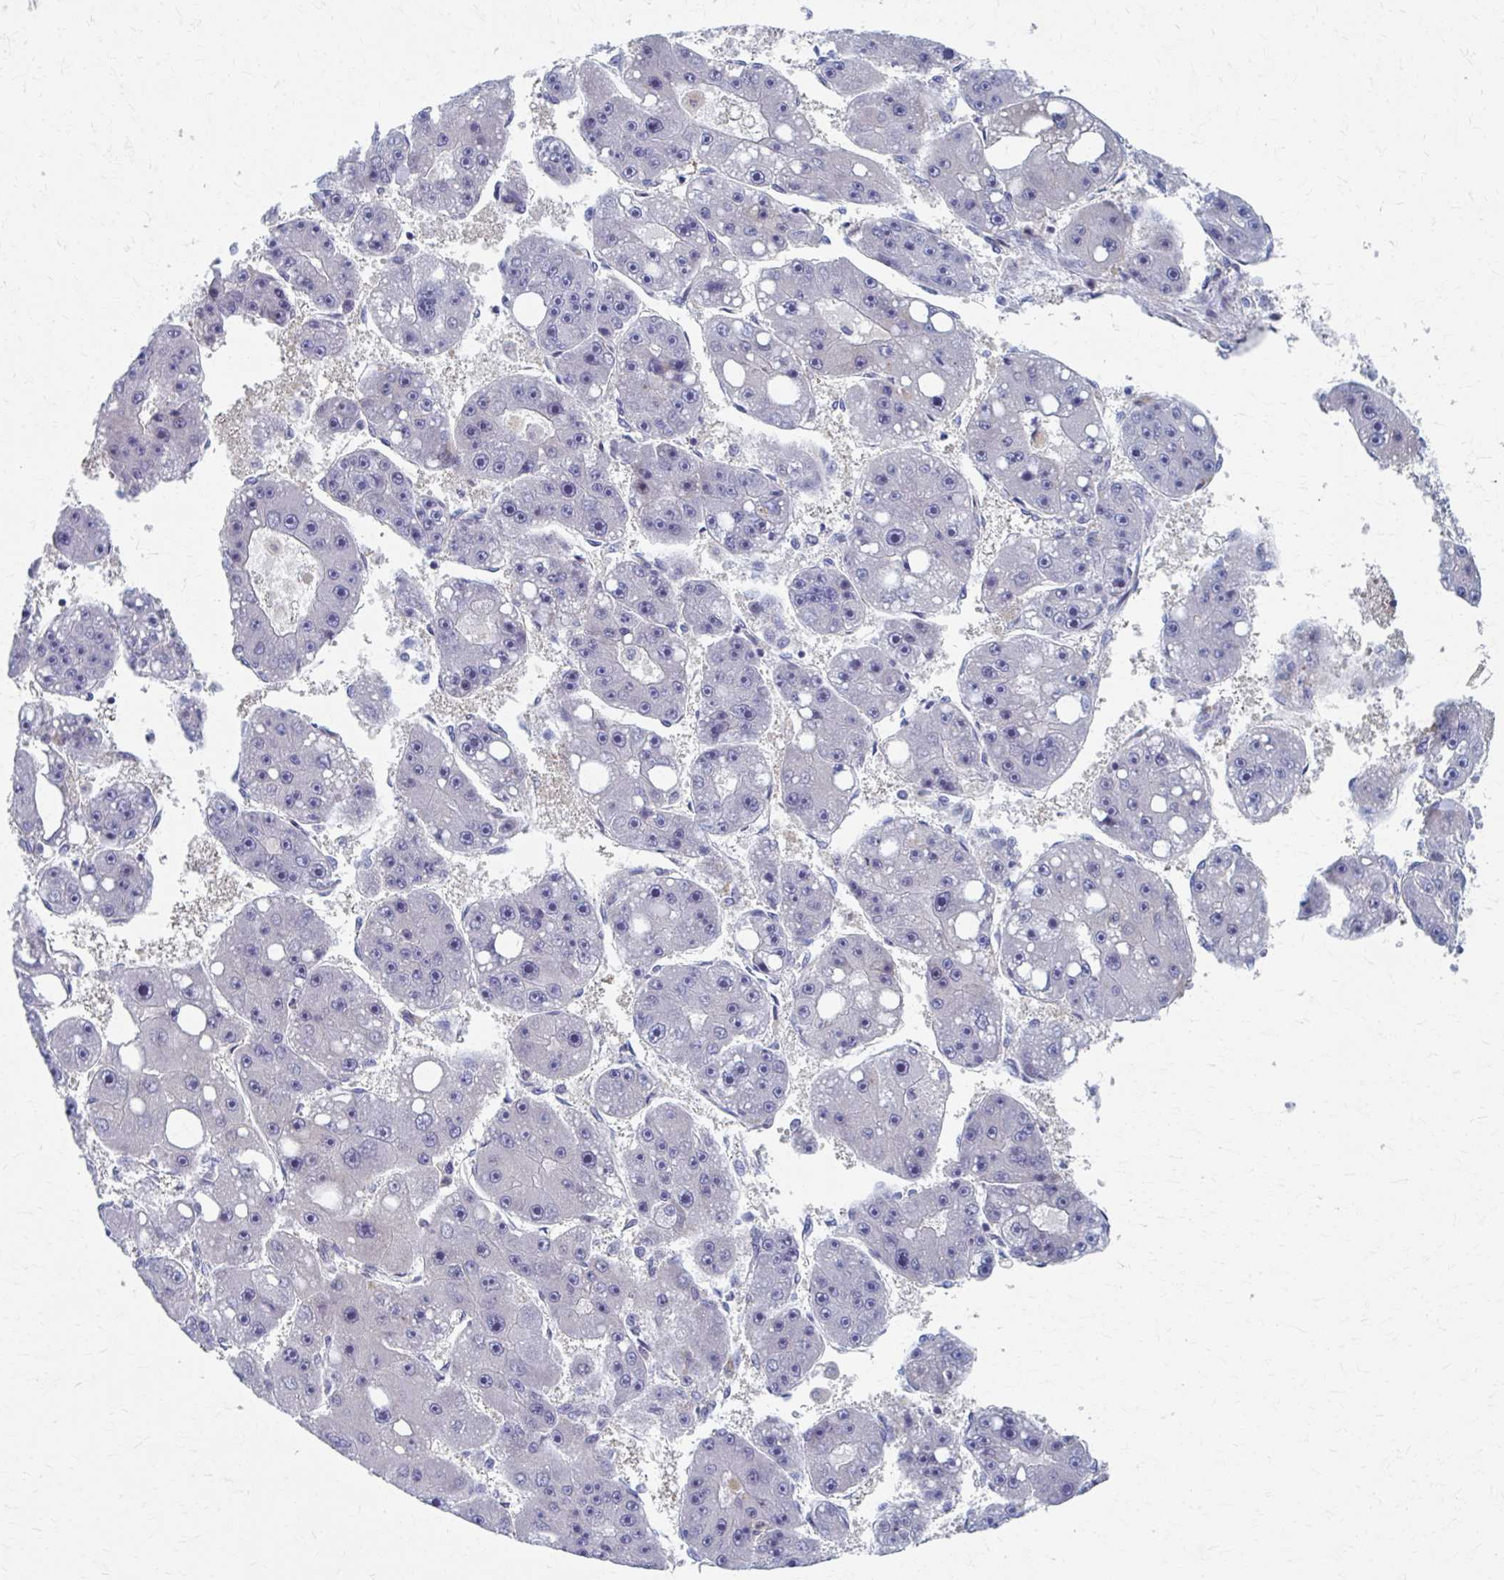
{"staining": {"intensity": "negative", "quantity": "none", "location": "none"}, "tissue": "liver cancer", "cell_type": "Tumor cells", "image_type": "cancer", "snomed": [{"axis": "morphology", "description": "Carcinoma, Hepatocellular, NOS"}, {"axis": "topography", "description": "Liver"}], "caption": "Immunohistochemical staining of human liver cancer (hepatocellular carcinoma) demonstrates no significant staining in tumor cells. (DAB immunohistochemistry with hematoxylin counter stain).", "gene": "ABHD16B", "patient": {"sex": "female", "age": 61}}